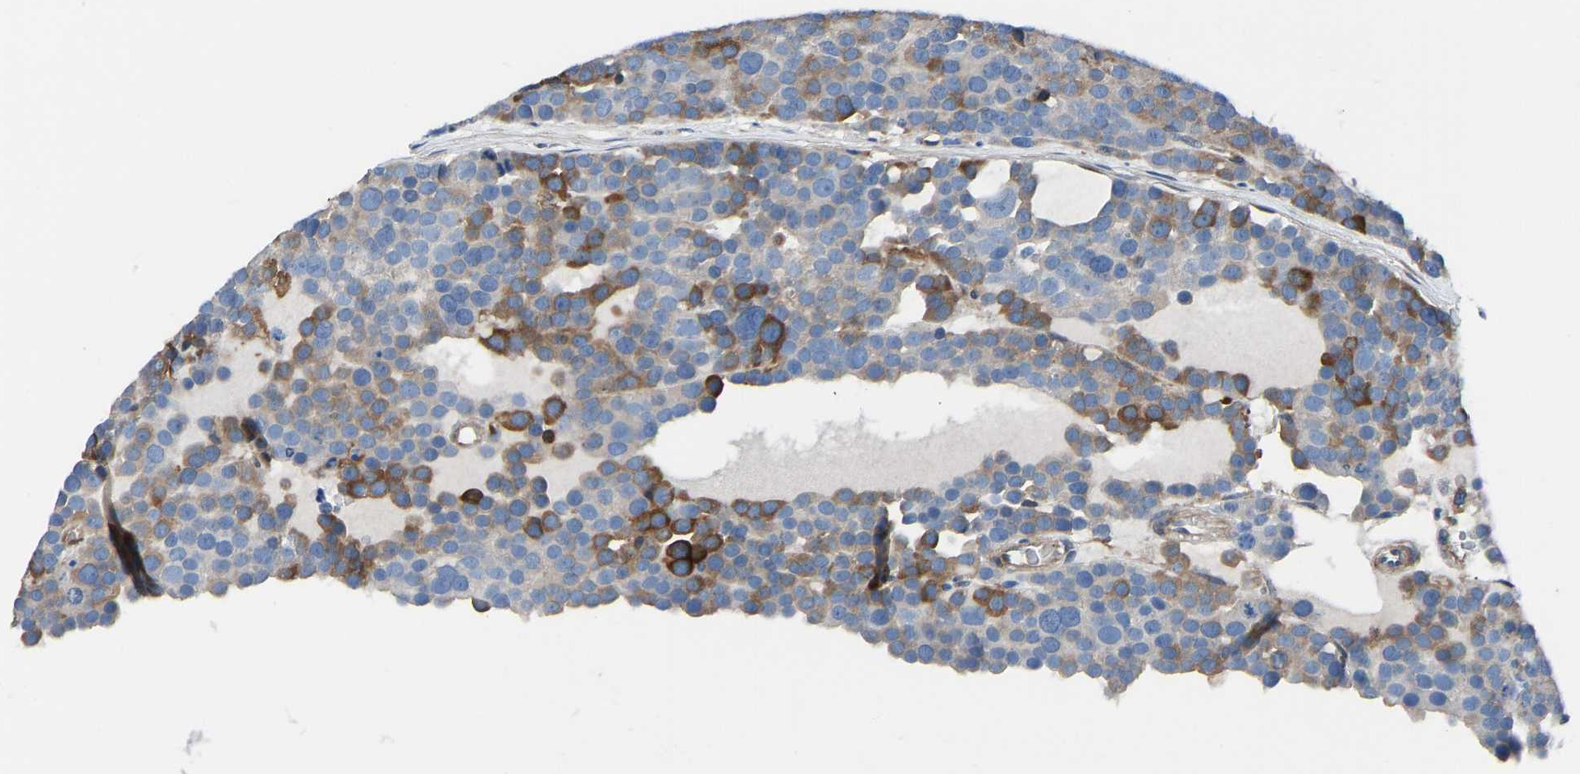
{"staining": {"intensity": "moderate", "quantity": "25%-75%", "location": "cytoplasmic/membranous"}, "tissue": "testis cancer", "cell_type": "Tumor cells", "image_type": "cancer", "snomed": [{"axis": "morphology", "description": "Seminoma, NOS"}, {"axis": "topography", "description": "Testis"}], "caption": "Testis seminoma stained with a brown dye displays moderate cytoplasmic/membranous positive staining in about 25%-75% of tumor cells.", "gene": "PRKAR1A", "patient": {"sex": "male", "age": 71}}